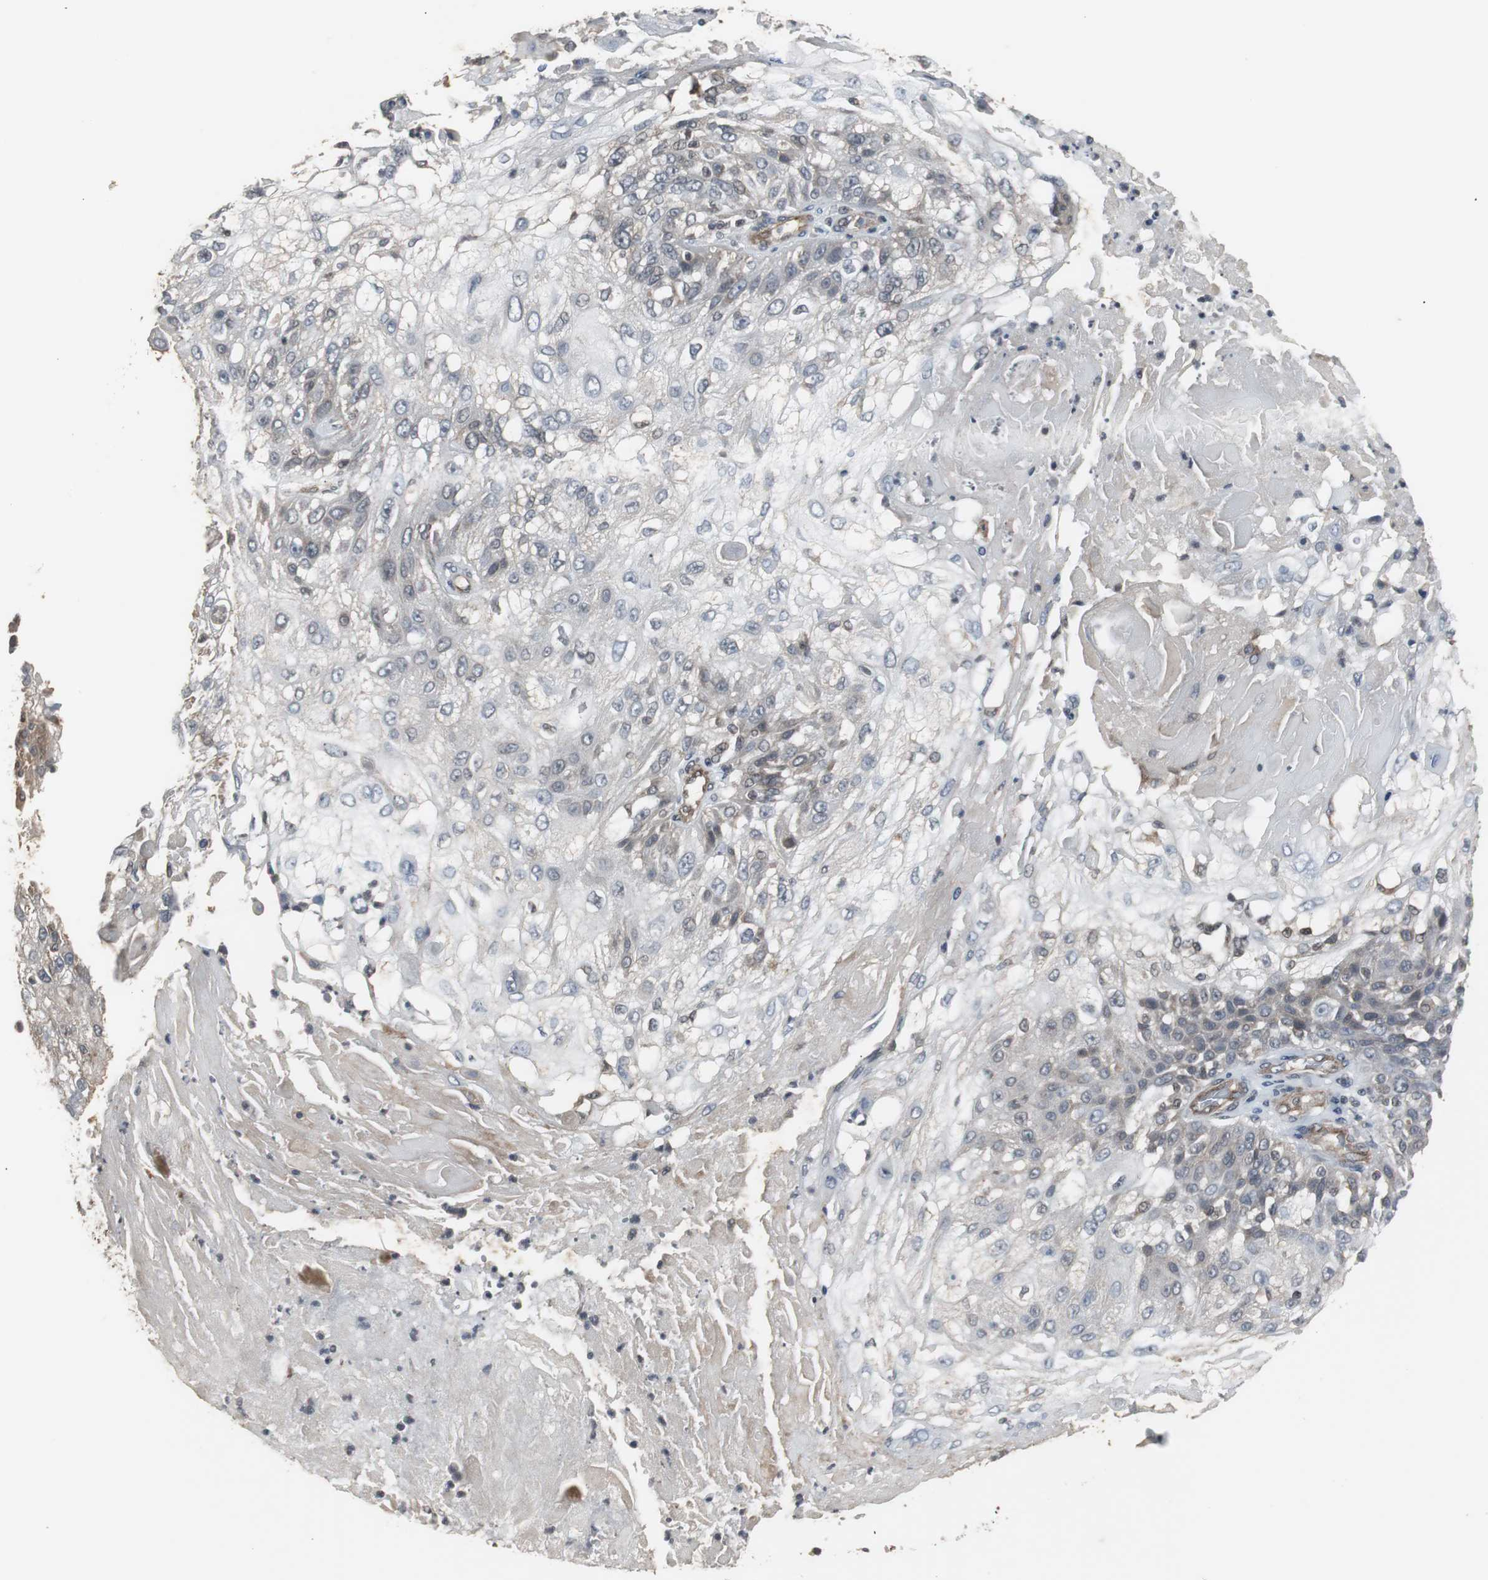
{"staining": {"intensity": "weak", "quantity": "25%-75%", "location": "cytoplasmic/membranous"}, "tissue": "skin cancer", "cell_type": "Tumor cells", "image_type": "cancer", "snomed": [{"axis": "morphology", "description": "Normal tissue, NOS"}, {"axis": "morphology", "description": "Squamous cell carcinoma, NOS"}, {"axis": "topography", "description": "Skin"}], "caption": "The micrograph demonstrates a brown stain indicating the presence of a protein in the cytoplasmic/membranous of tumor cells in skin squamous cell carcinoma.", "gene": "ATP2B2", "patient": {"sex": "female", "age": 83}}